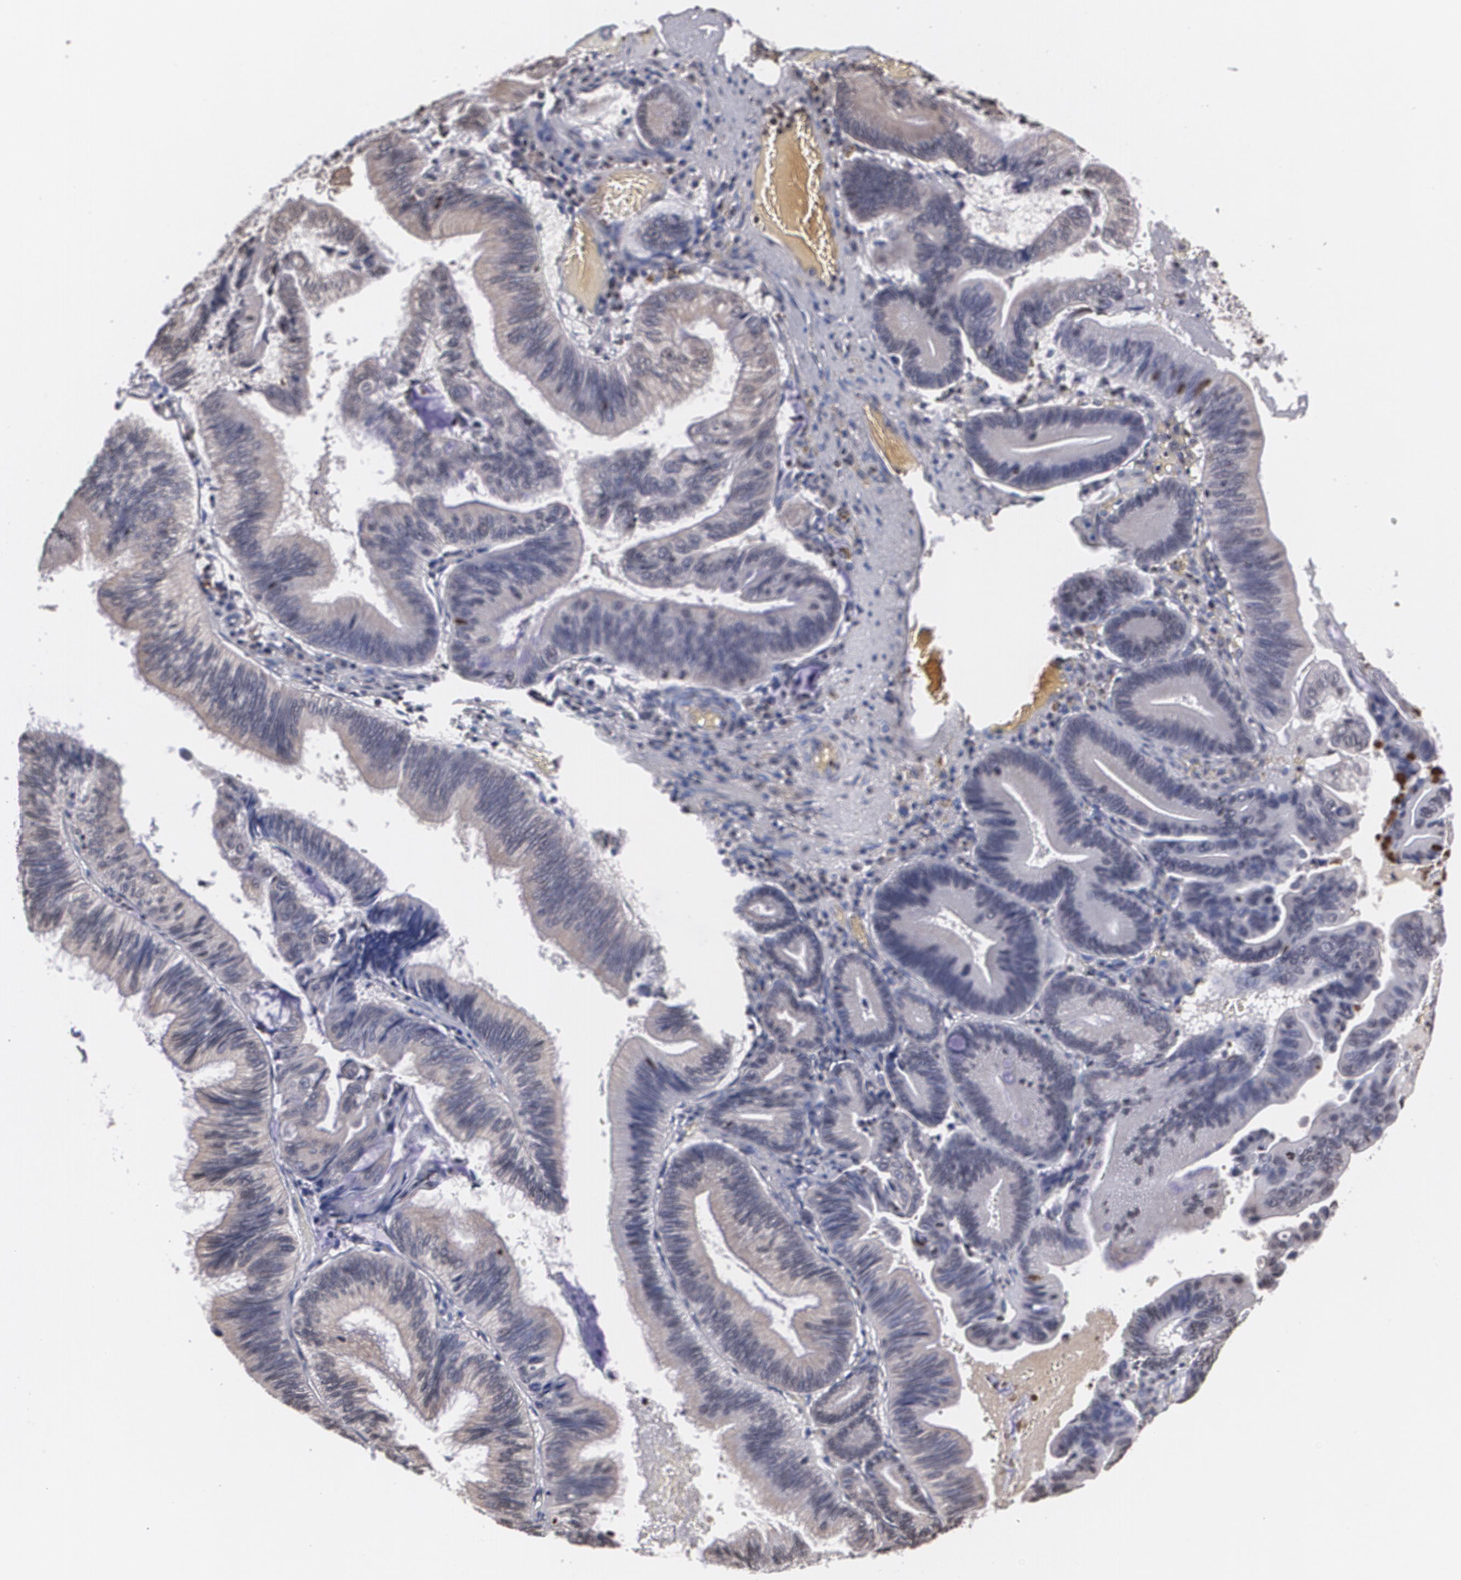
{"staining": {"intensity": "weak", "quantity": "25%-75%", "location": "cytoplasmic/membranous"}, "tissue": "pancreatic cancer", "cell_type": "Tumor cells", "image_type": "cancer", "snomed": [{"axis": "morphology", "description": "Adenocarcinoma, NOS"}, {"axis": "topography", "description": "Pancreas"}], "caption": "The image displays a brown stain indicating the presence of a protein in the cytoplasmic/membranous of tumor cells in pancreatic cancer.", "gene": "MVP", "patient": {"sex": "male", "age": 82}}